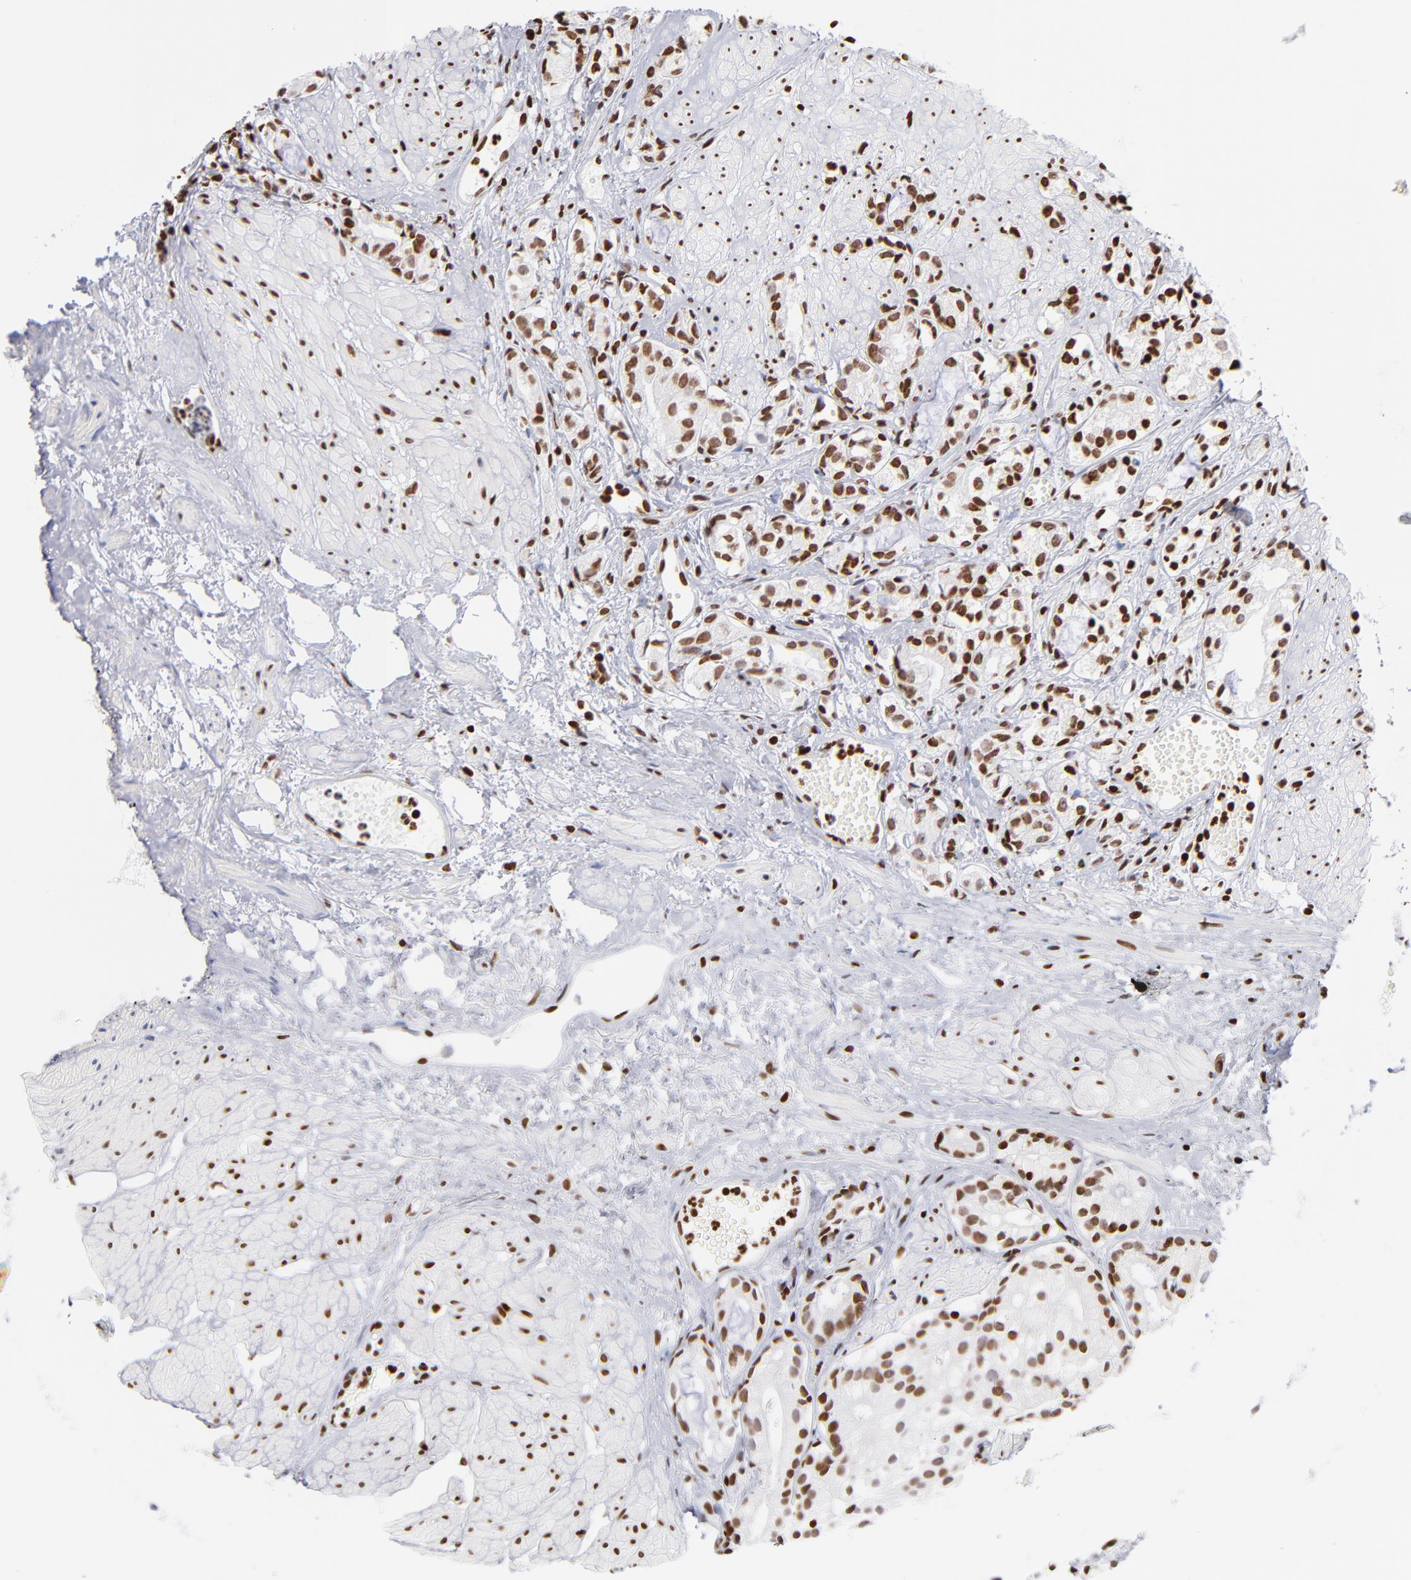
{"staining": {"intensity": "strong", "quantity": ">75%", "location": "nuclear"}, "tissue": "prostate cancer", "cell_type": "Tumor cells", "image_type": "cancer", "snomed": [{"axis": "morphology", "description": "Adenocarcinoma, High grade"}, {"axis": "topography", "description": "Prostate"}], "caption": "DAB (3,3'-diaminobenzidine) immunohistochemical staining of prostate cancer exhibits strong nuclear protein expression in approximately >75% of tumor cells.", "gene": "RTL4", "patient": {"sex": "male", "age": 85}}